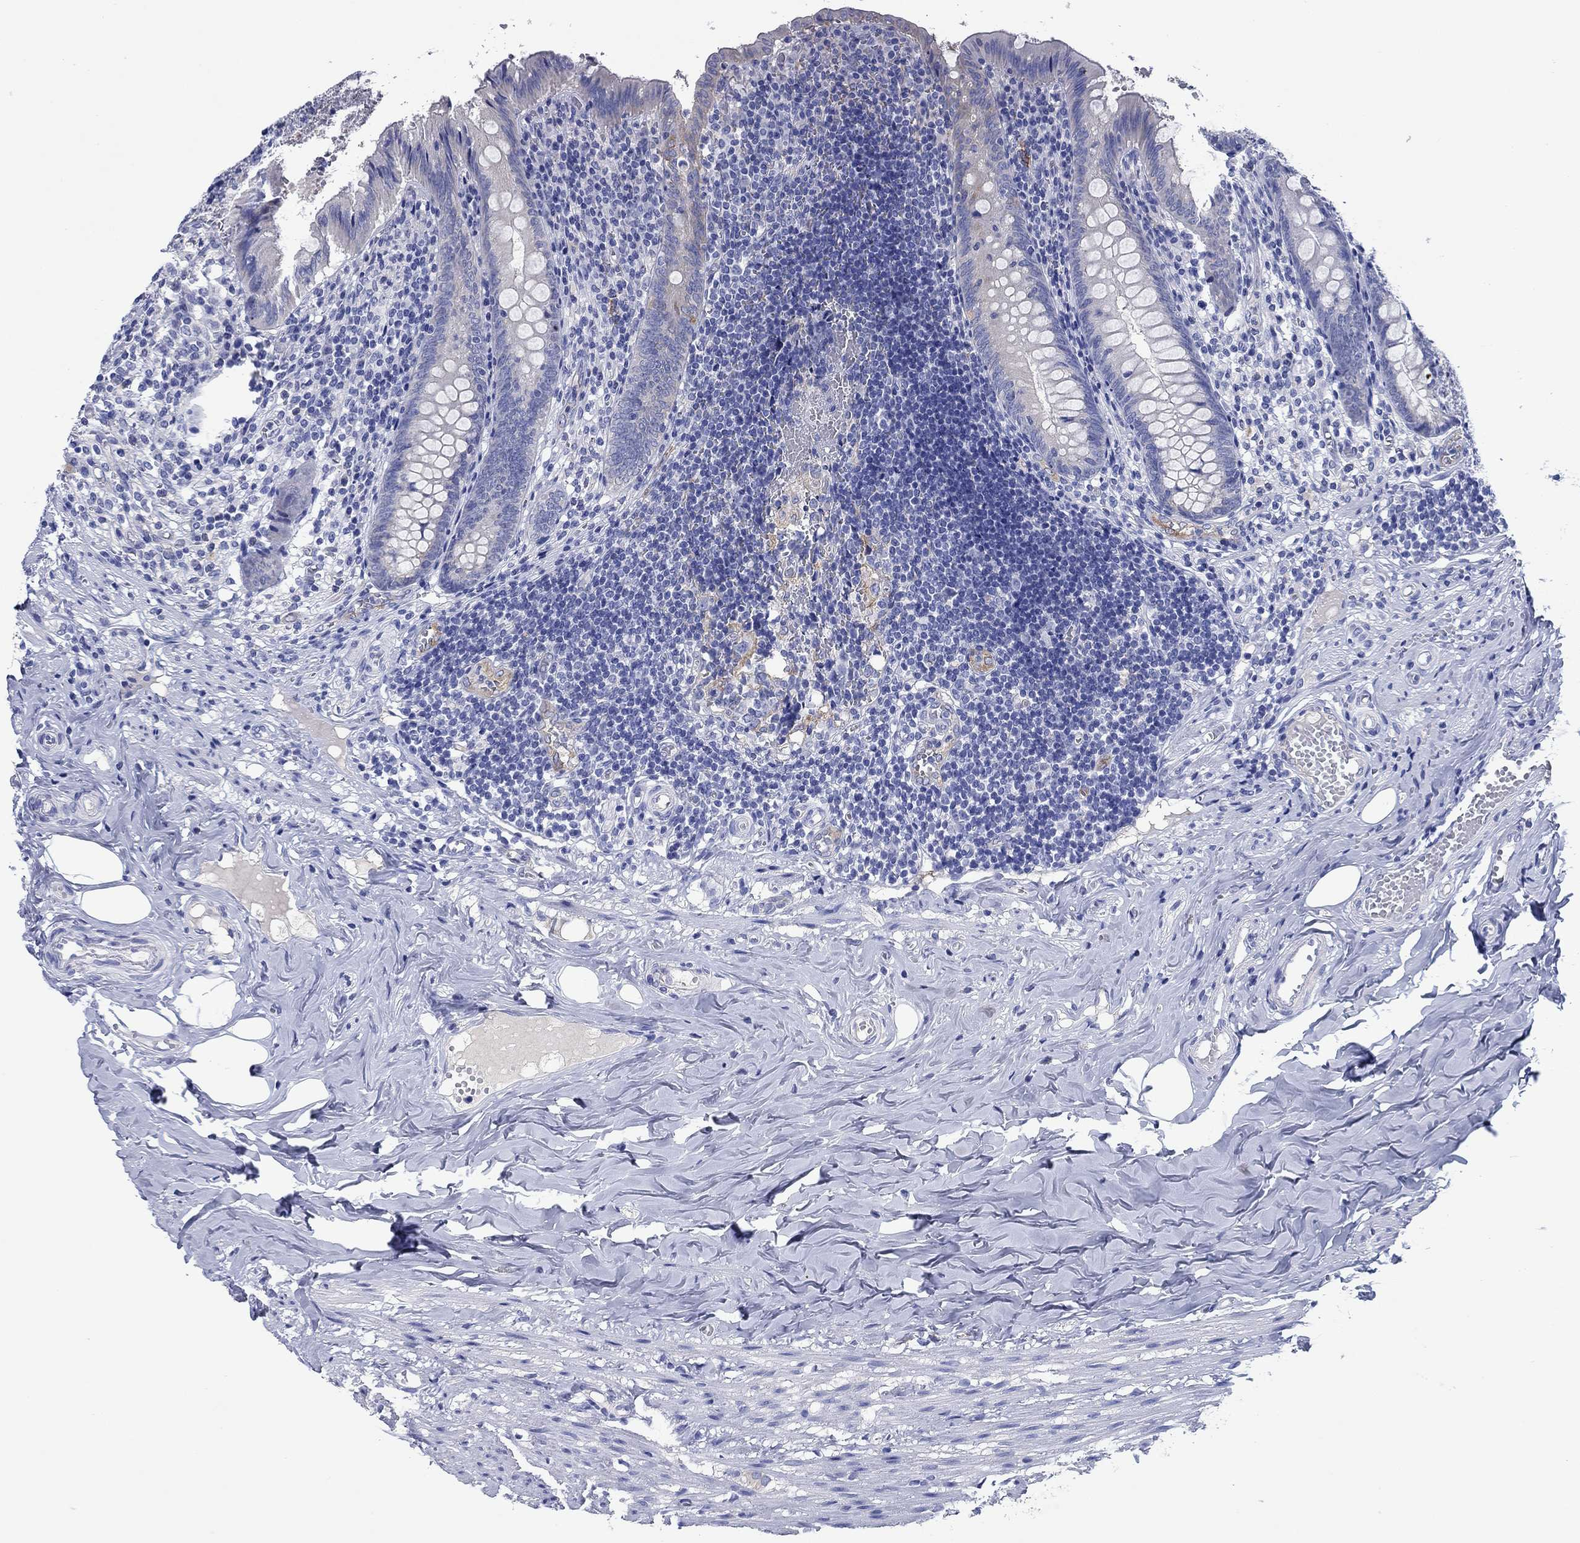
{"staining": {"intensity": "negative", "quantity": "none", "location": "none"}, "tissue": "appendix", "cell_type": "Glandular cells", "image_type": "normal", "snomed": [{"axis": "morphology", "description": "Normal tissue, NOS"}, {"axis": "topography", "description": "Appendix"}], "caption": "An immunohistochemistry image of normal appendix is shown. There is no staining in glandular cells of appendix. Brightfield microscopy of IHC stained with DAB (brown) and hematoxylin (blue), captured at high magnification.", "gene": "ENSG00000251537", "patient": {"sex": "female", "age": 23}}